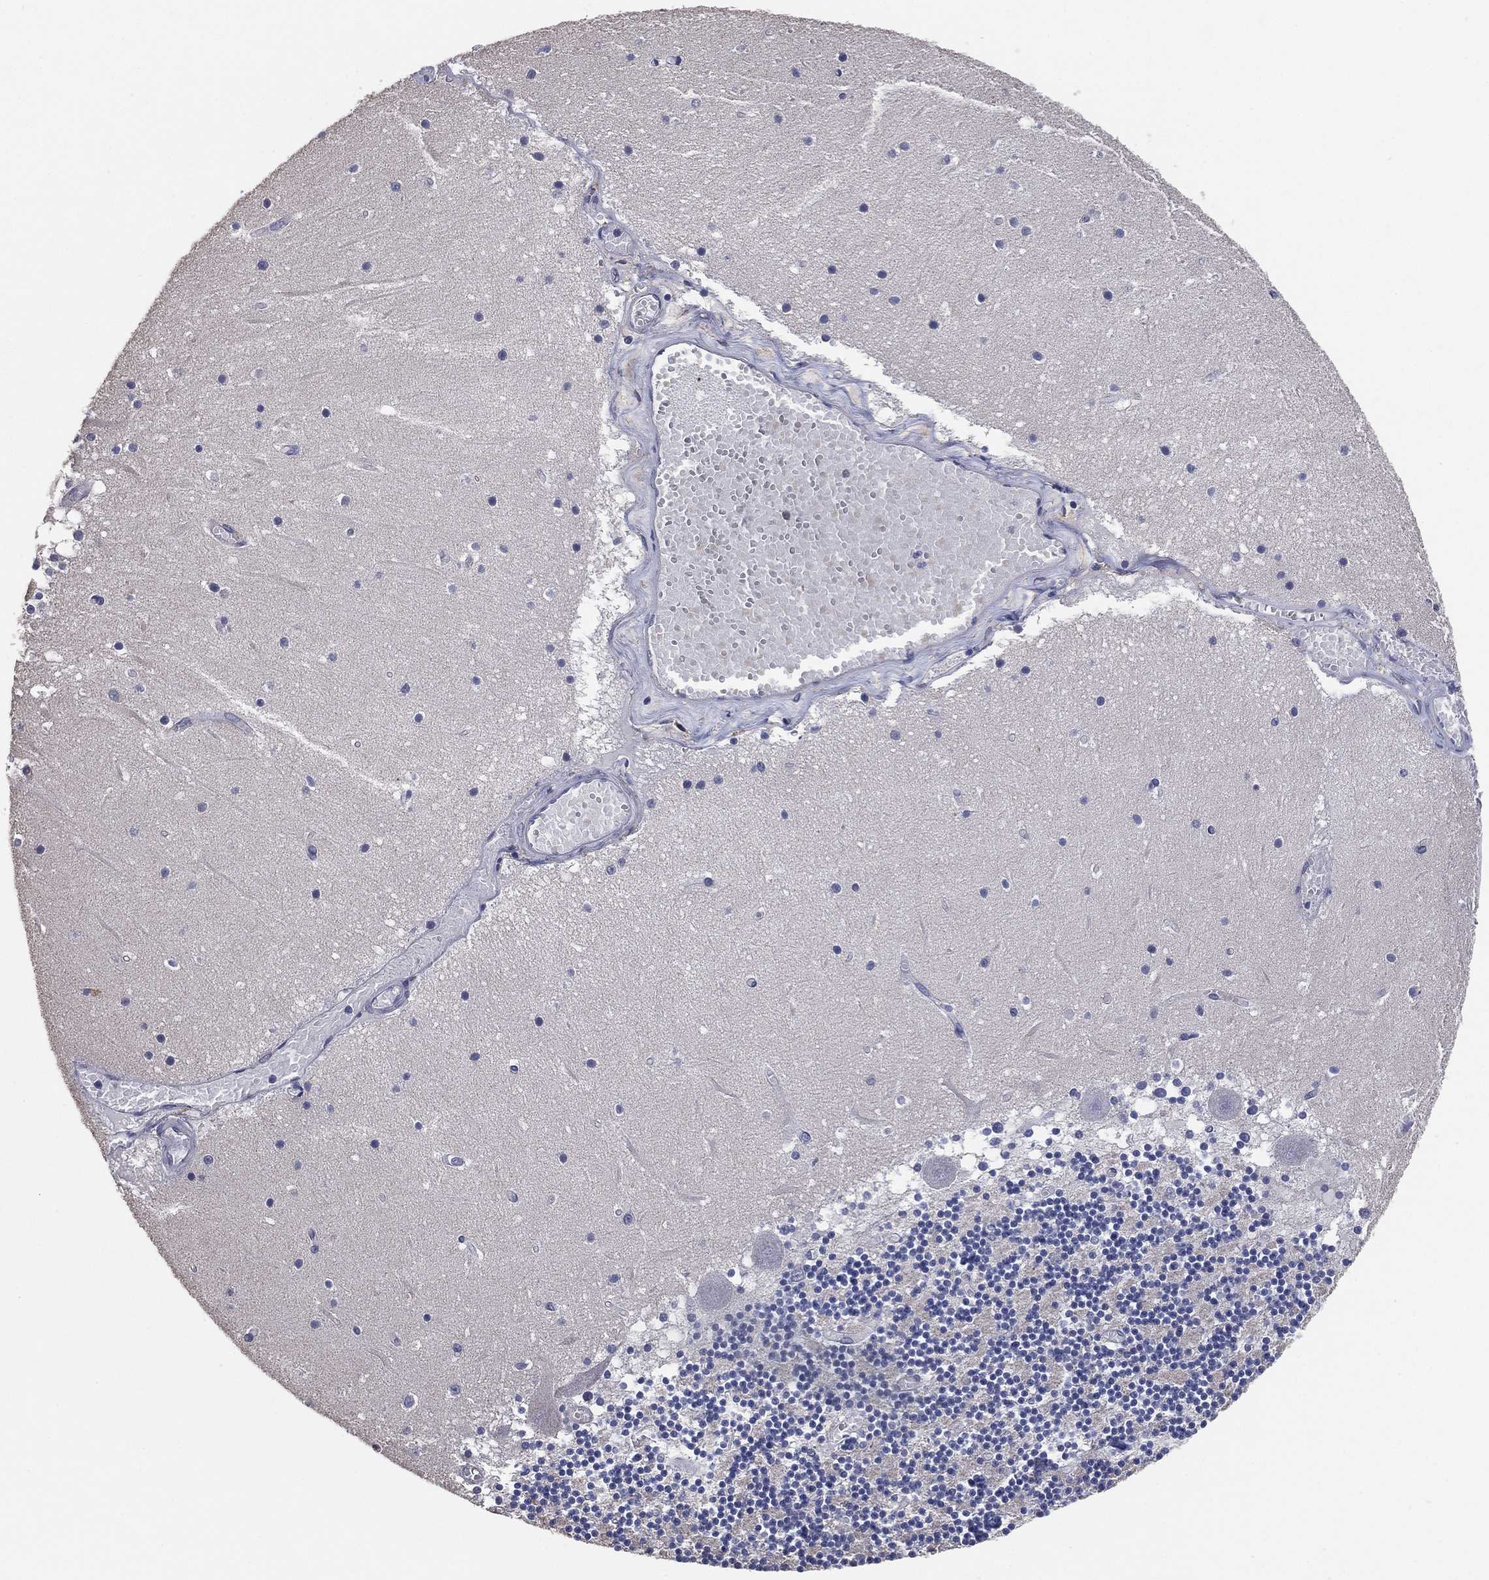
{"staining": {"intensity": "negative", "quantity": "none", "location": "none"}, "tissue": "cerebellum", "cell_type": "Cells in granular layer", "image_type": "normal", "snomed": [{"axis": "morphology", "description": "Normal tissue, NOS"}, {"axis": "topography", "description": "Cerebellum"}], "caption": "A high-resolution image shows immunohistochemistry (IHC) staining of unremarkable cerebellum, which shows no significant positivity in cells in granular layer. (Immunohistochemistry, brightfield microscopy, high magnification).", "gene": "KLK5", "patient": {"sex": "female", "age": 28}}